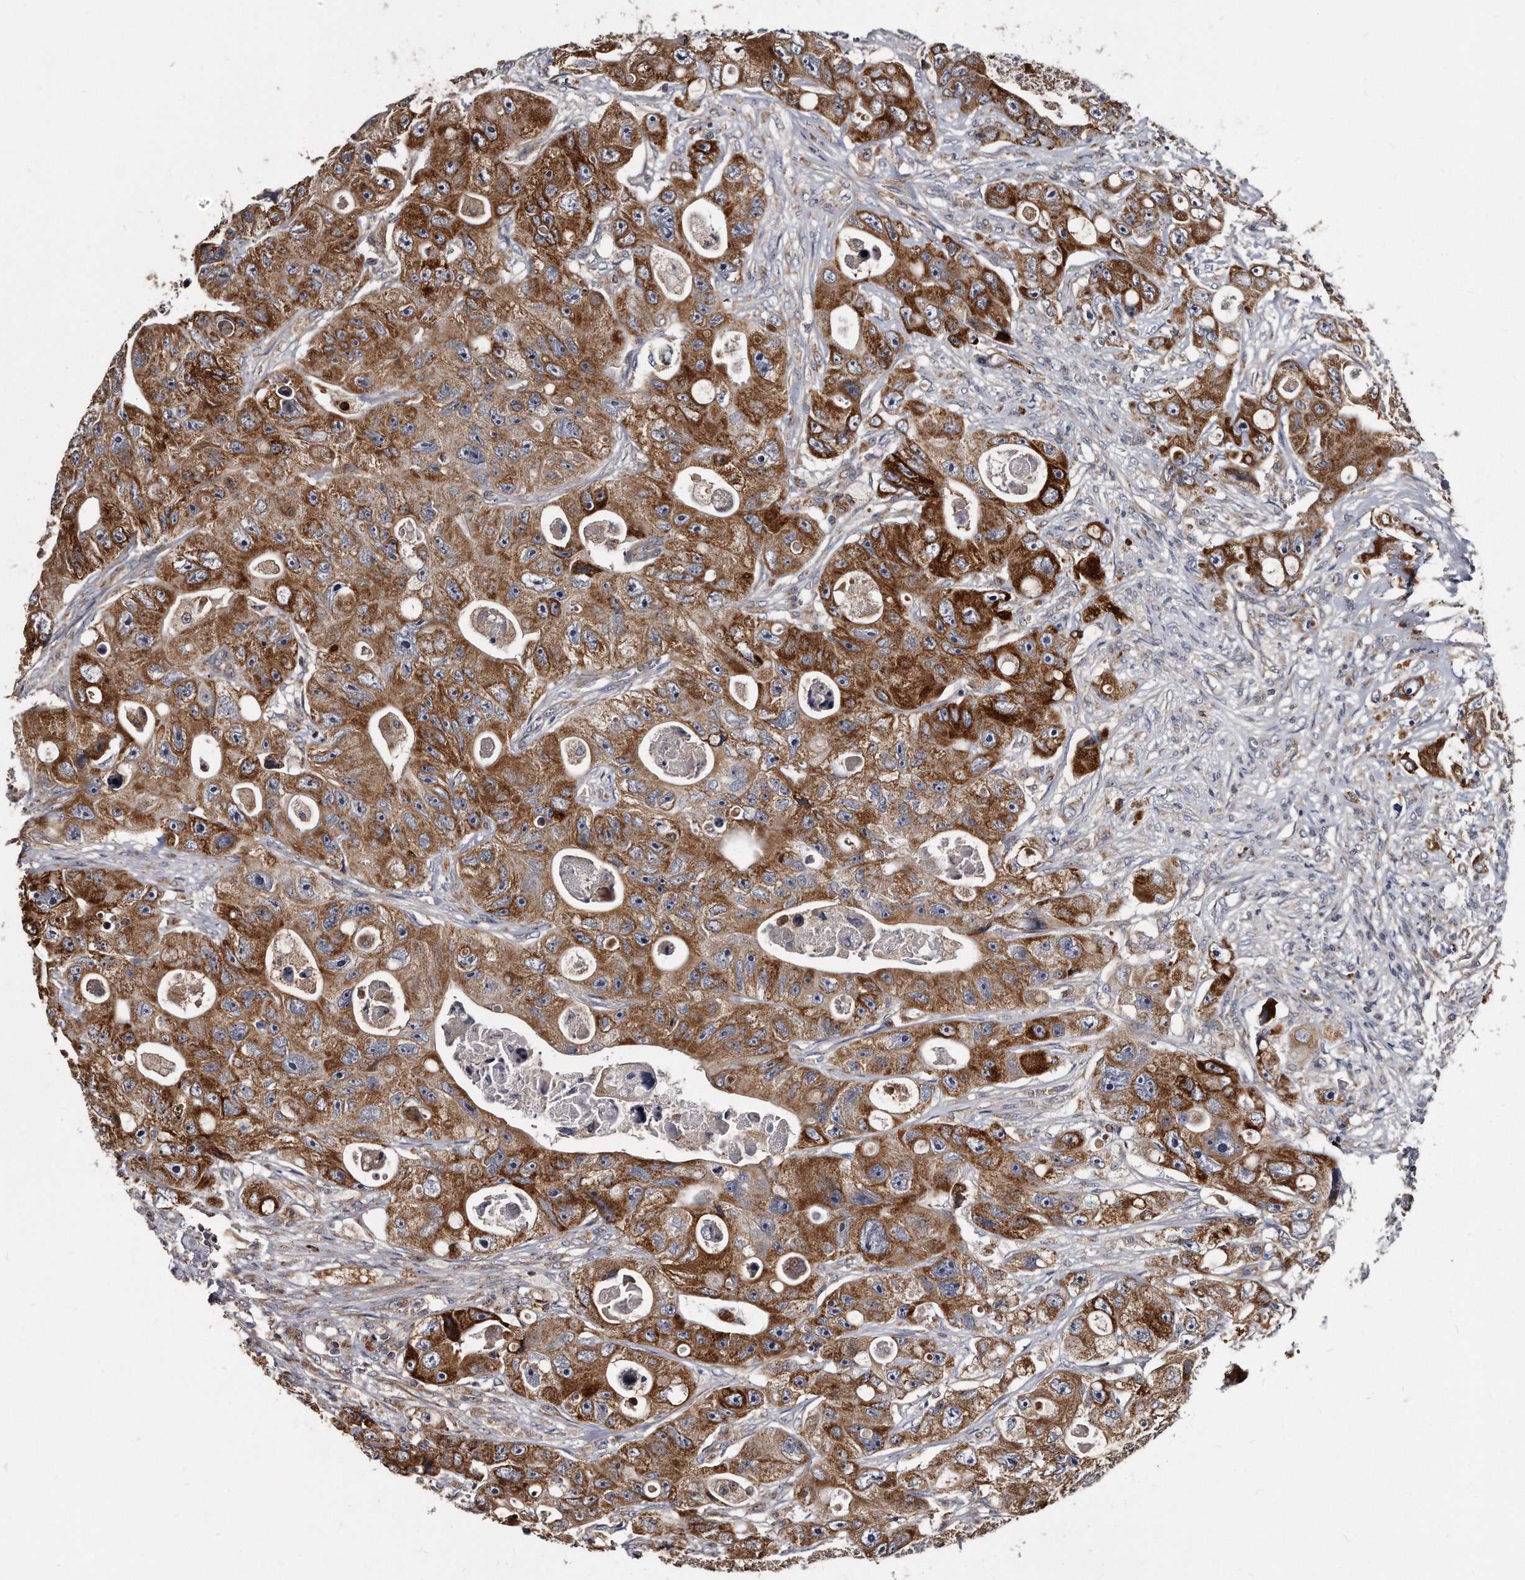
{"staining": {"intensity": "strong", "quantity": ">75%", "location": "cytoplasmic/membranous"}, "tissue": "colorectal cancer", "cell_type": "Tumor cells", "image_type": "cancer", "snomed": [{"axis": "morphology", "description": "Adenocarcinoma, NOS"}, {"axis": "topography", "description": "Colon"}], "caption": "Colorectal cancer (adenocarcinoma) stained for a protein exhibits strong cytoplasmic/membranous positivity in tumor cells. The staining was performed using DAB (3,3'-diaminobenzidine), with brown indicating positive protein expression. Nuclei are stained blue with hematoxylin.", "gene": "FAM136A", "patient": {"sex": "female", "age": 46}}